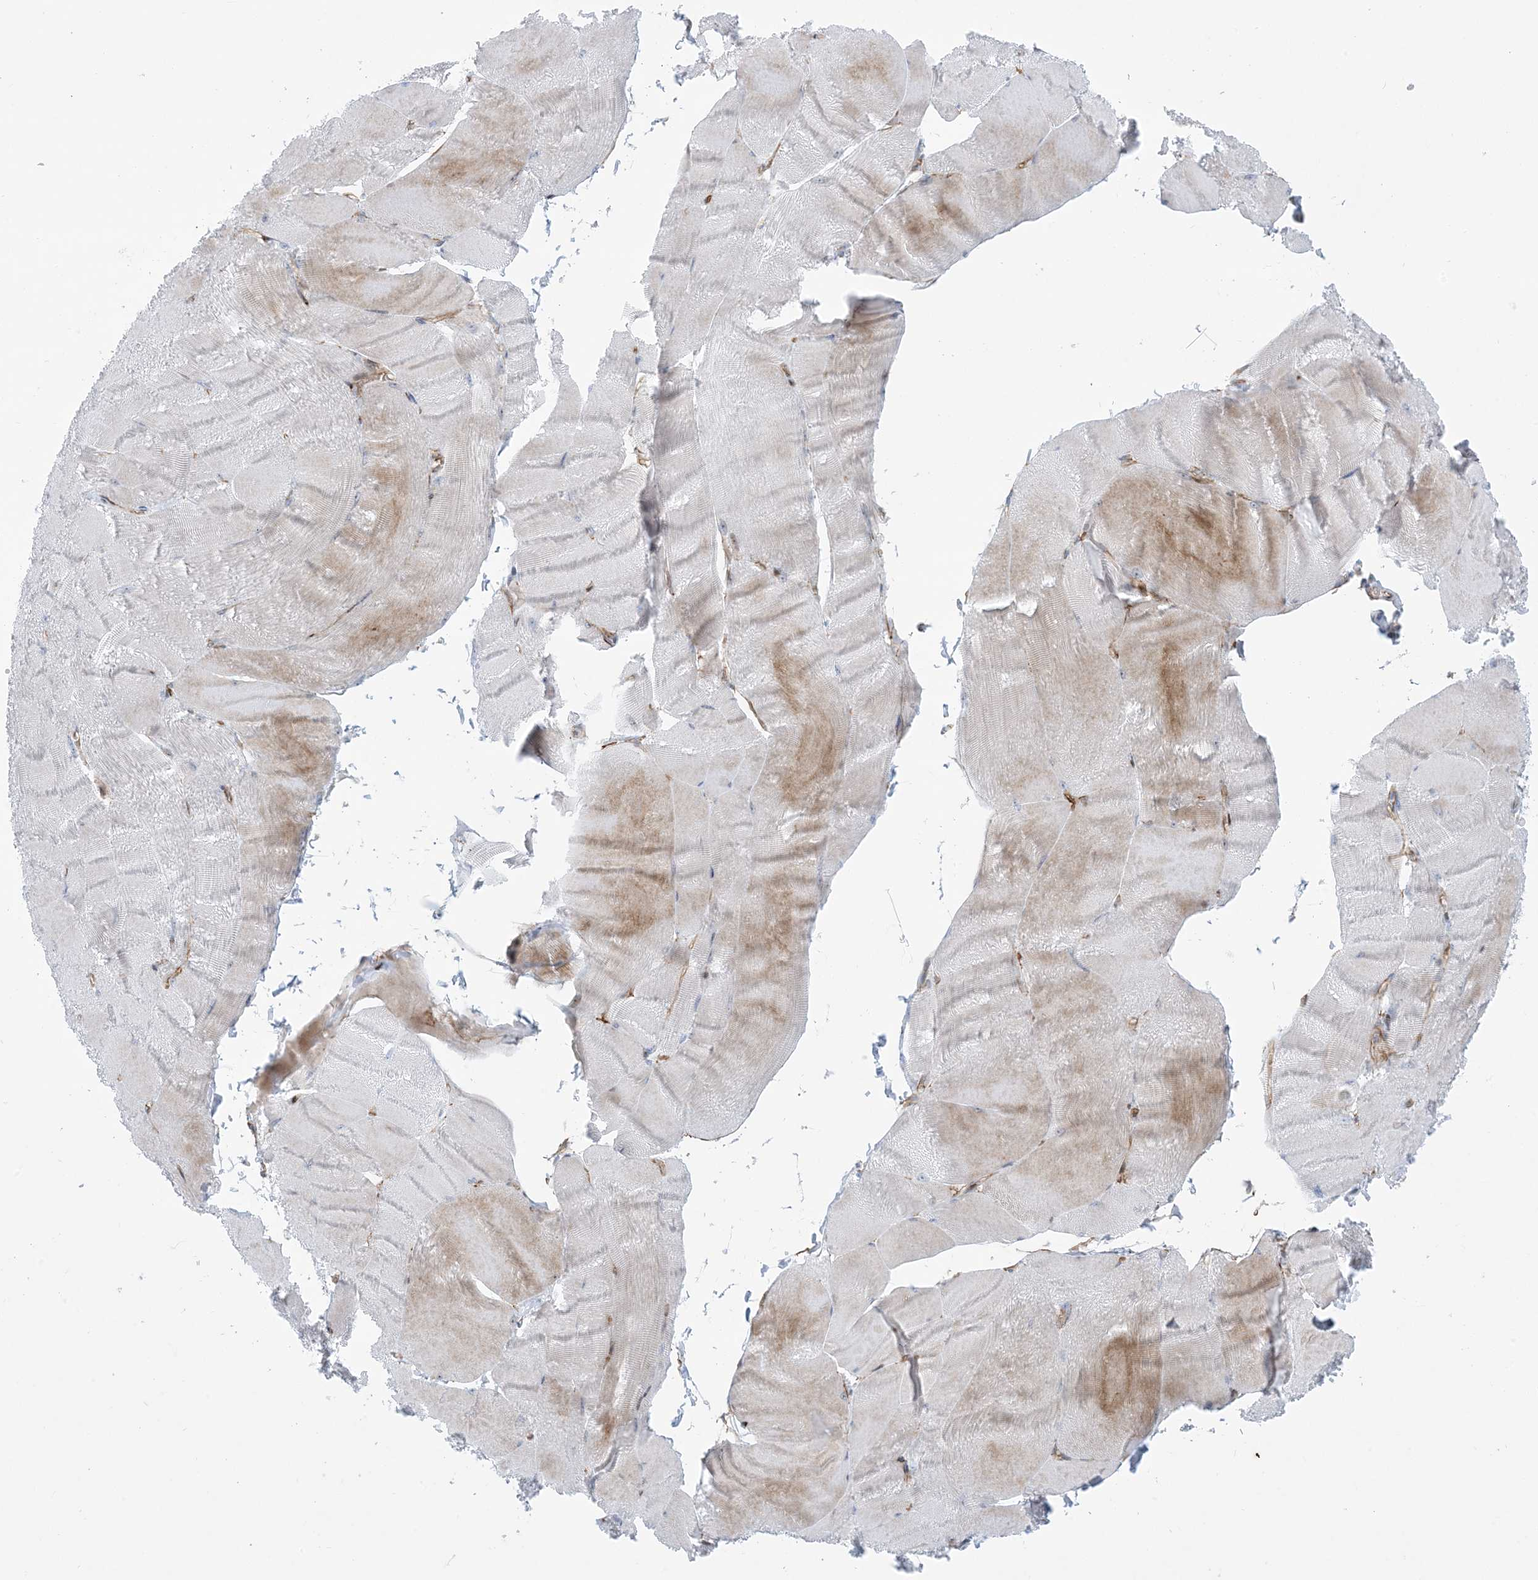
{"staining": {"intensity": "moderate", "quantity": "<25%", "location": "cytoplasmic/membranous"}, "tissue": "skeletal muscle", "cell_type": "Myocytes", "image_type": "normal", "snomed": [{"axis": "morphology", "description": "Normal tissue, NOS"}, {"axis": "morphology", "description": "Basal cell carcinoma"}, {"axis": "topography", "description": "Skeletal muscle"}], "caption": "Protein expression analysis of normal skeletal muscle reveals moderate cytoplasmic/membranous expression in about <25% of myocytes.", "gene": "MARS2", "patient": {"sex": "female", "age": 64}}